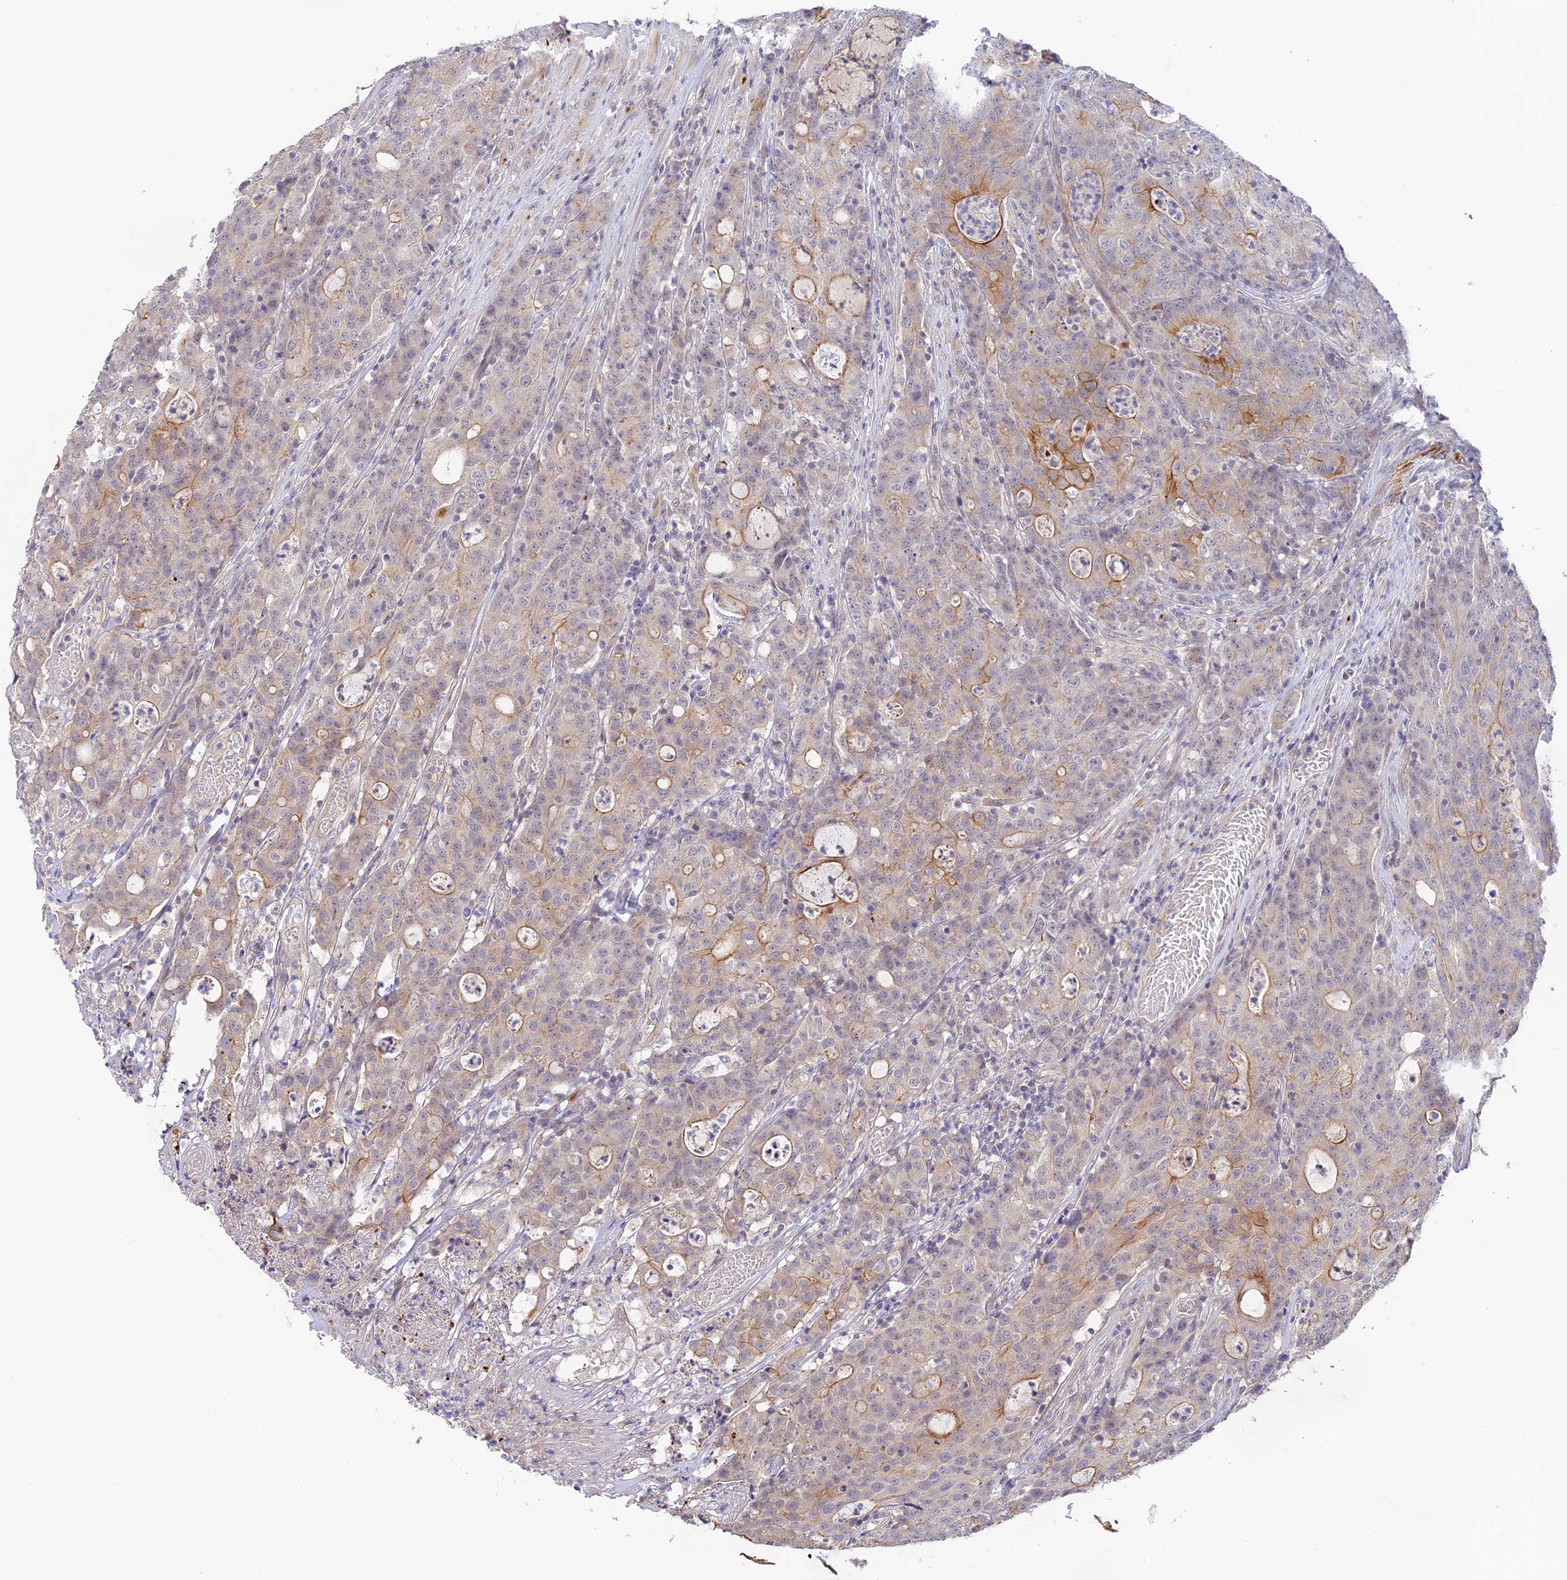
{"staining": {"intensity": "moderate", "quantity": "25%-75%", "location": "cytoplasmic/membranous"}, "tissue": "colorectal cancer", "cell_type": "Tumor cells", "image_type": "cancer", "snomed": [{"axis": "morphology", "description": "Adenocarcinoma, NOS"}, {"axis": "topography", "description": "Colon"}], "caption": "Immunohistochemical staining of colorectal cancer (adenocarcinoma) shows medium levels of moderate cytoplasmic/membranous protein positivity in approximately 25%-75% of tumor cells.", "gene": "CAMSAP3", "patient": {"sex": "male", "age": 83}}